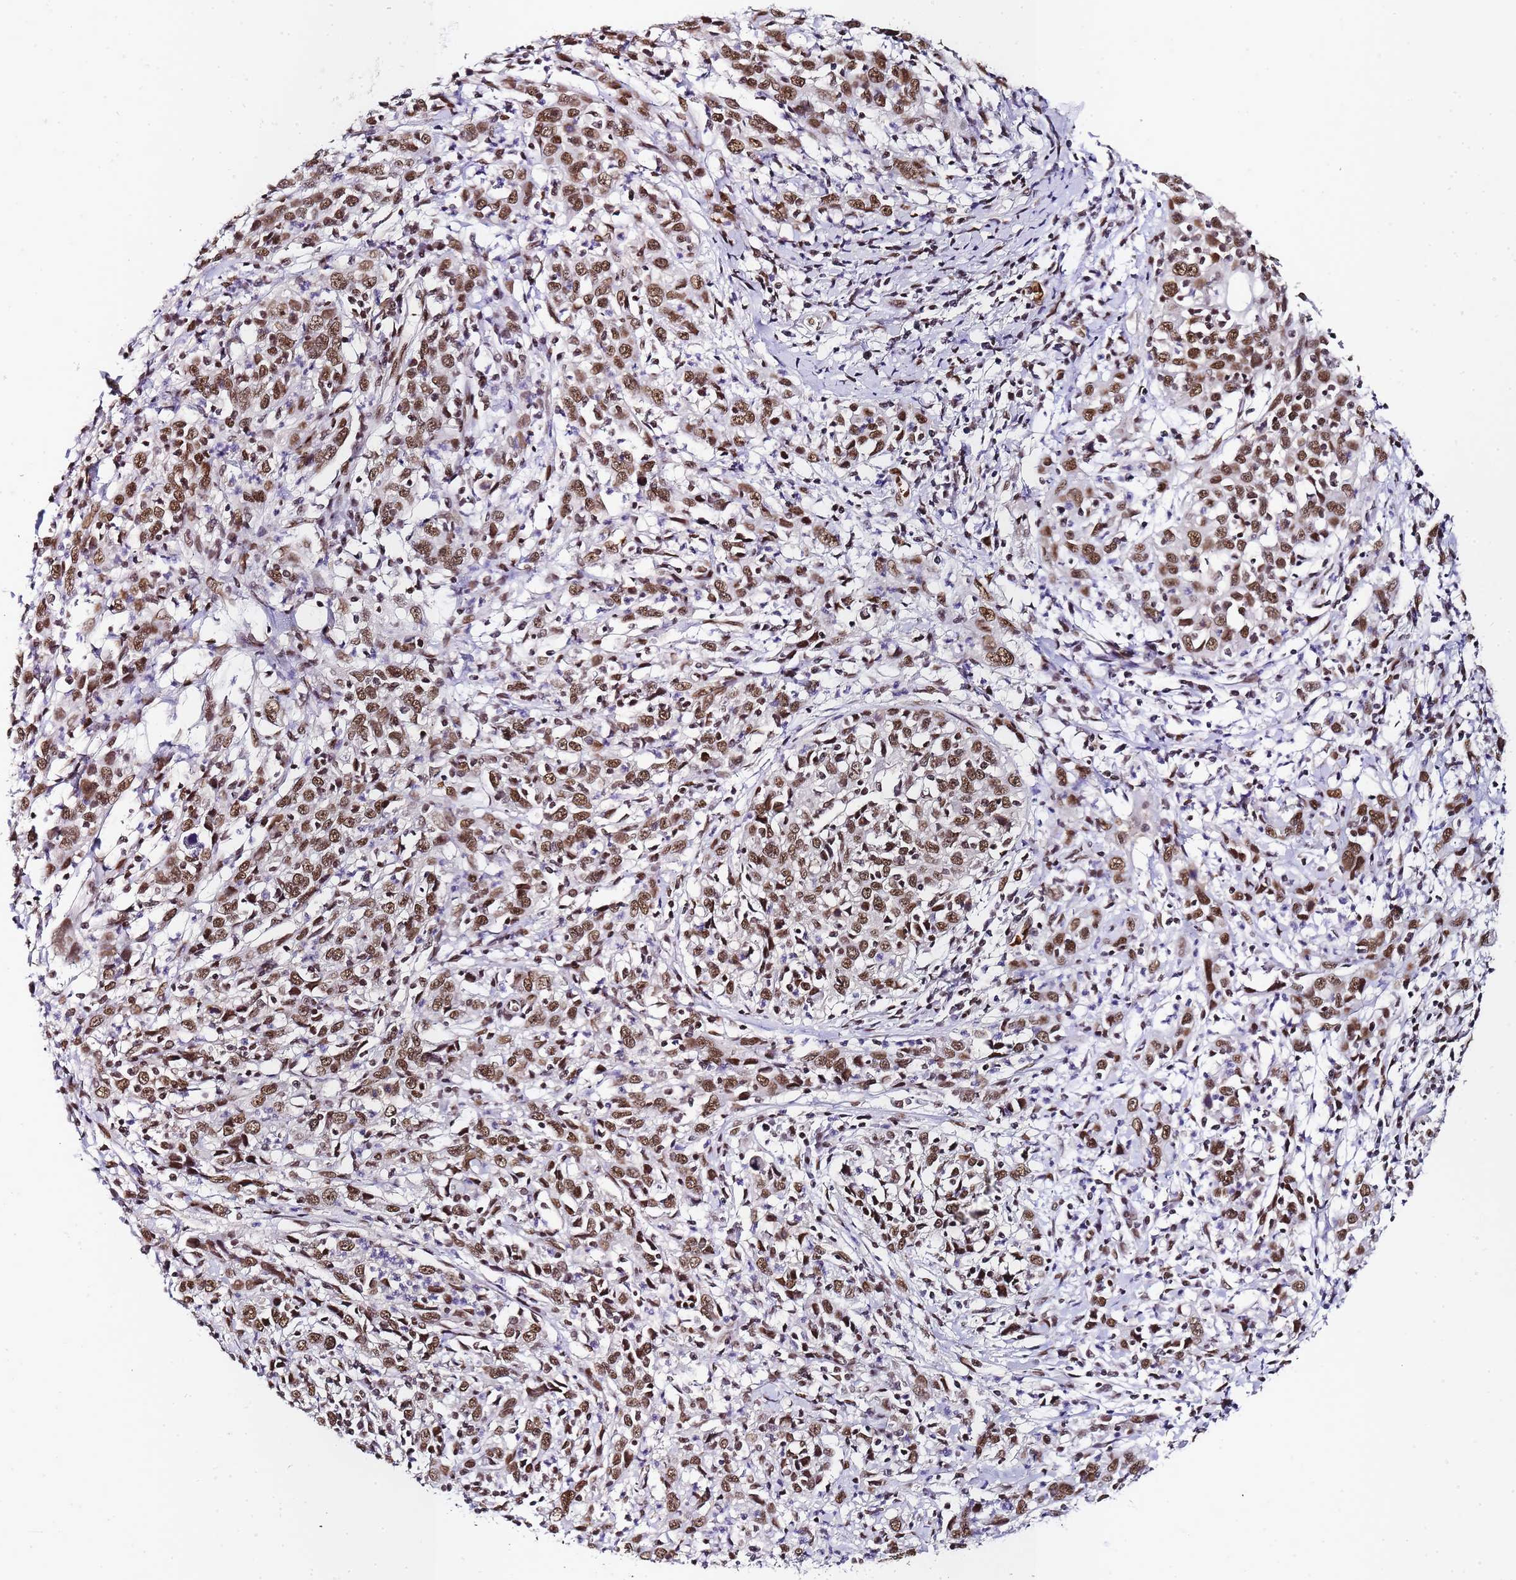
{"staining": {"intensity": "moderate", "quantity": ">75%", "location": "nuclear"}, "tissue": "cervical cancer", "cell_type": "Tumor cells", "image_type": "cancer", "snomed": [{"axis": "morphology", "description": "Squamous cell carcinoma, NOS"}, {"axis": "topography", "description": "Cervix"}], "caption": "Protein analysis of cervical cancer tissue shows moderate nuclear expression in about >75% of tumor cells. (DAB = brown stain, brightfield microscopy at high magnification).", "gene": "POLR1A", "patient": {"sex": "female", "age": 46}}